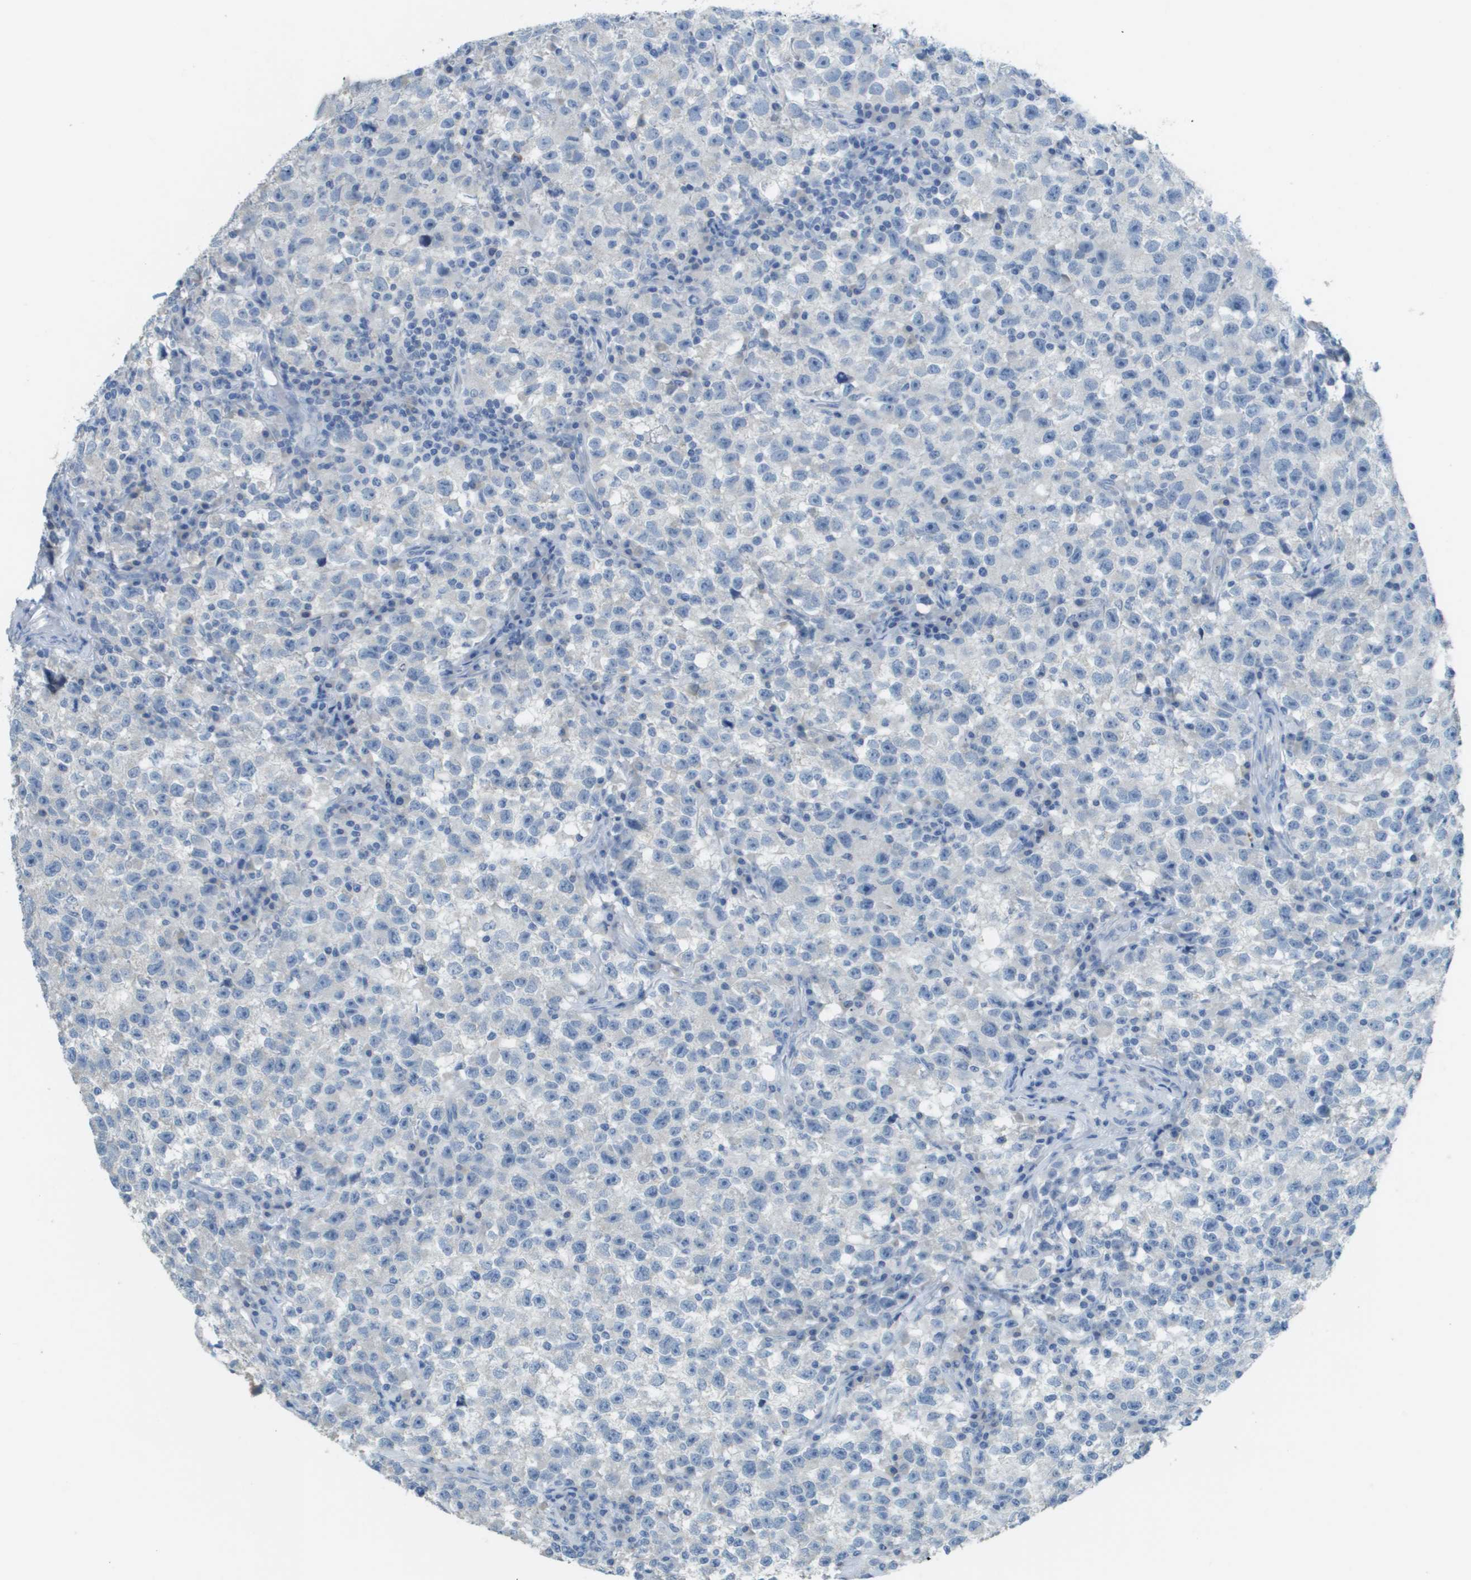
{"staining": {"intensity": "negative", "quantity": "none", "location": "none"}, "tissue": "testis cancer", "cell_type": "Tumor cells", "image_type": "cancer", "snomed": [{"axis": "morphology", "description": "Seminoma, NOS"}, {"axis": "topography", "description": "Testis"}], "caption": "A high-resolution photomicrograph shows IHC staining of testis seminoma, which demonstrates no significant staining in tumor cells.", "gene": "PTGDR2", "patient": {"sex": "male", "age": 22}}